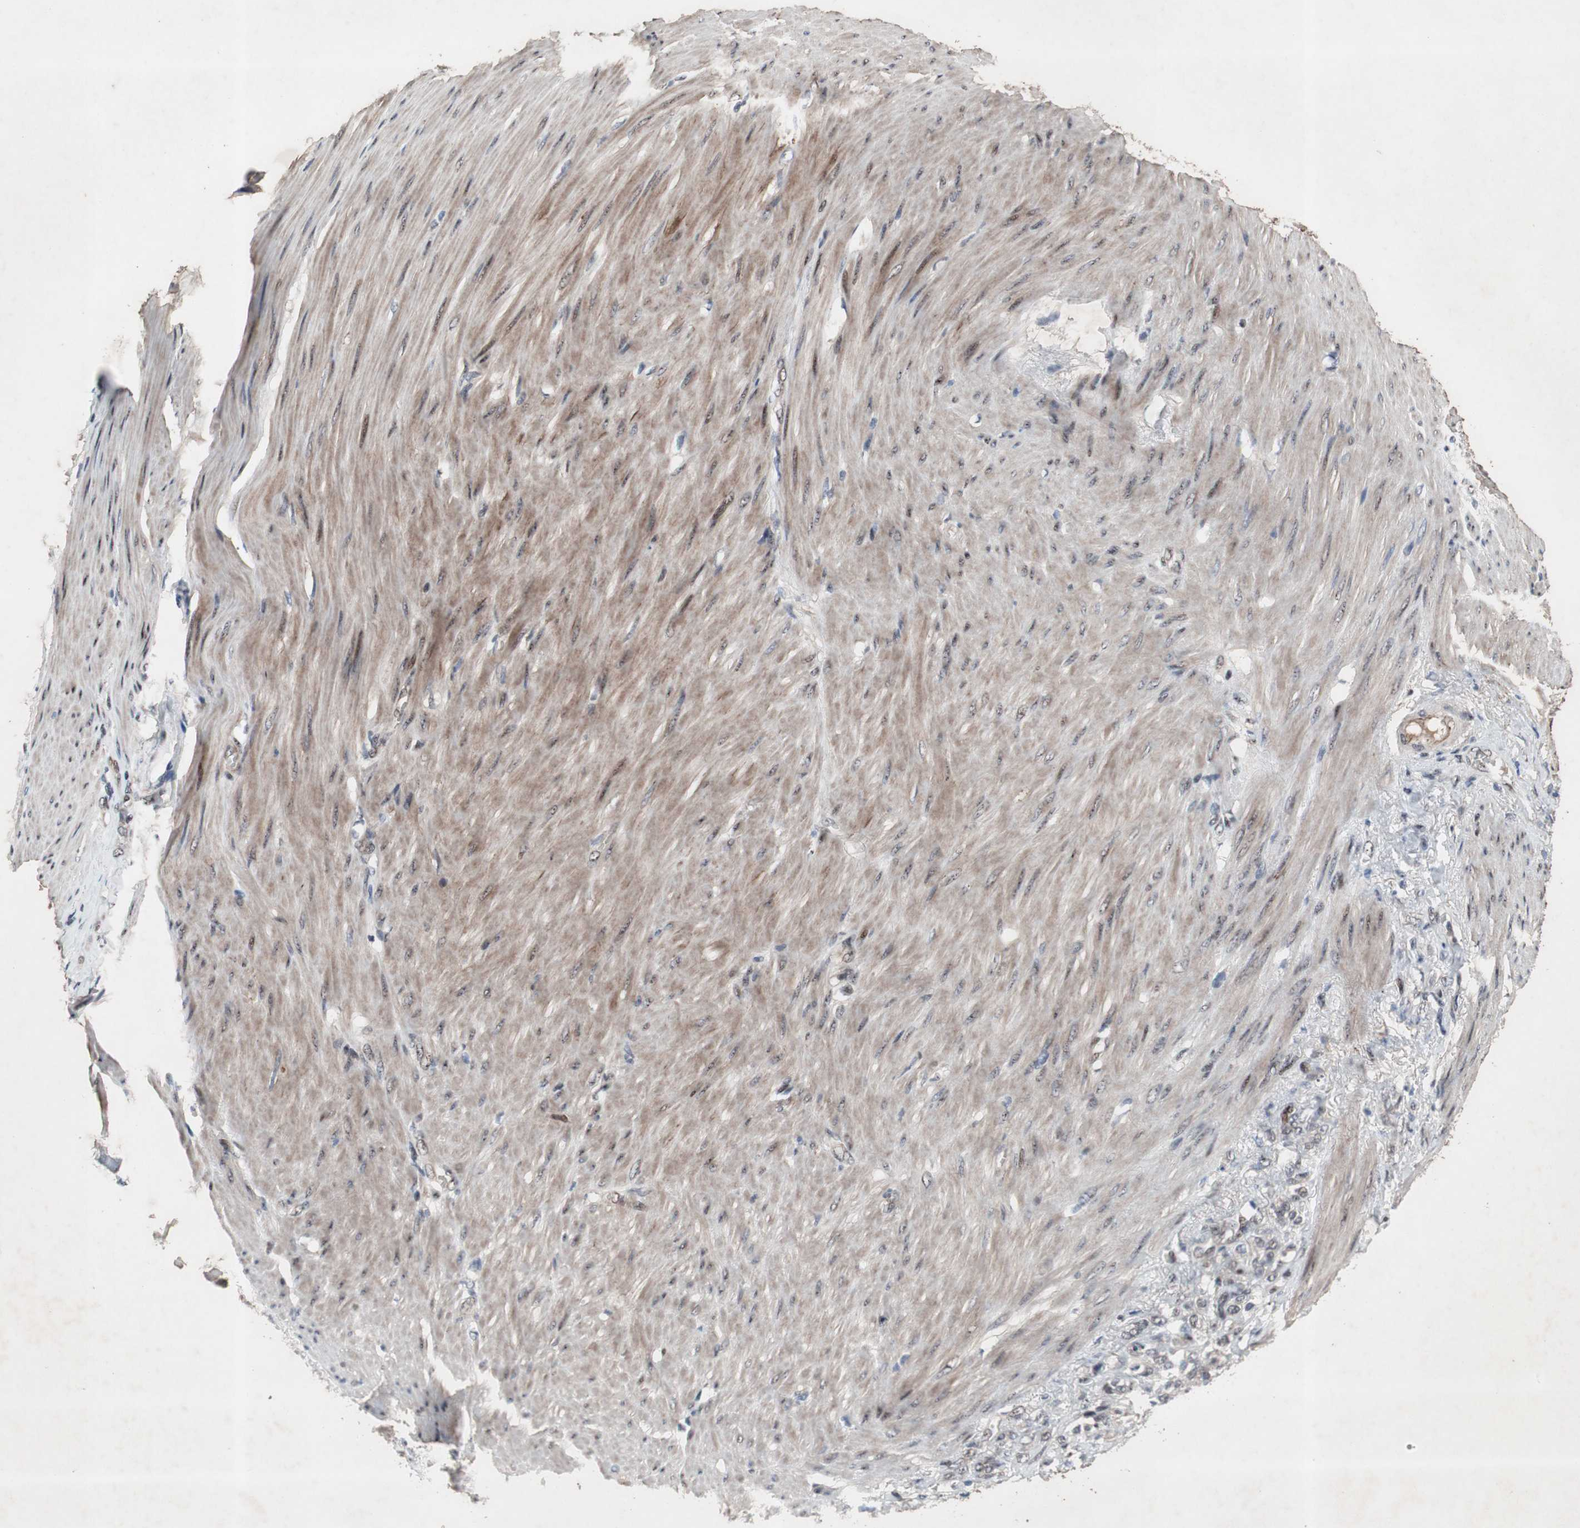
{"staining": {"intensity": "weak", "quantity": "<25%", "location": "nuclear"}, "tissue": "stomach cancer", "cell_type": "Tumor cells", "image_type": "cancer", "snomed": [{"axis": "morphology", "description": "Adenocarcinoma, NOS"}, {"axis": "topography", "description": "Stomach"}], "caption": "IHC photomicrograph of neoplastic tissue: stomach cancer (adenocarcinoma) stained with DAB (3,3'-diaminobenzidine) shows no significant protein positivity in tumor cells.", "gene": "SOX7", "patient": {"sex": "male", "age": 82}}